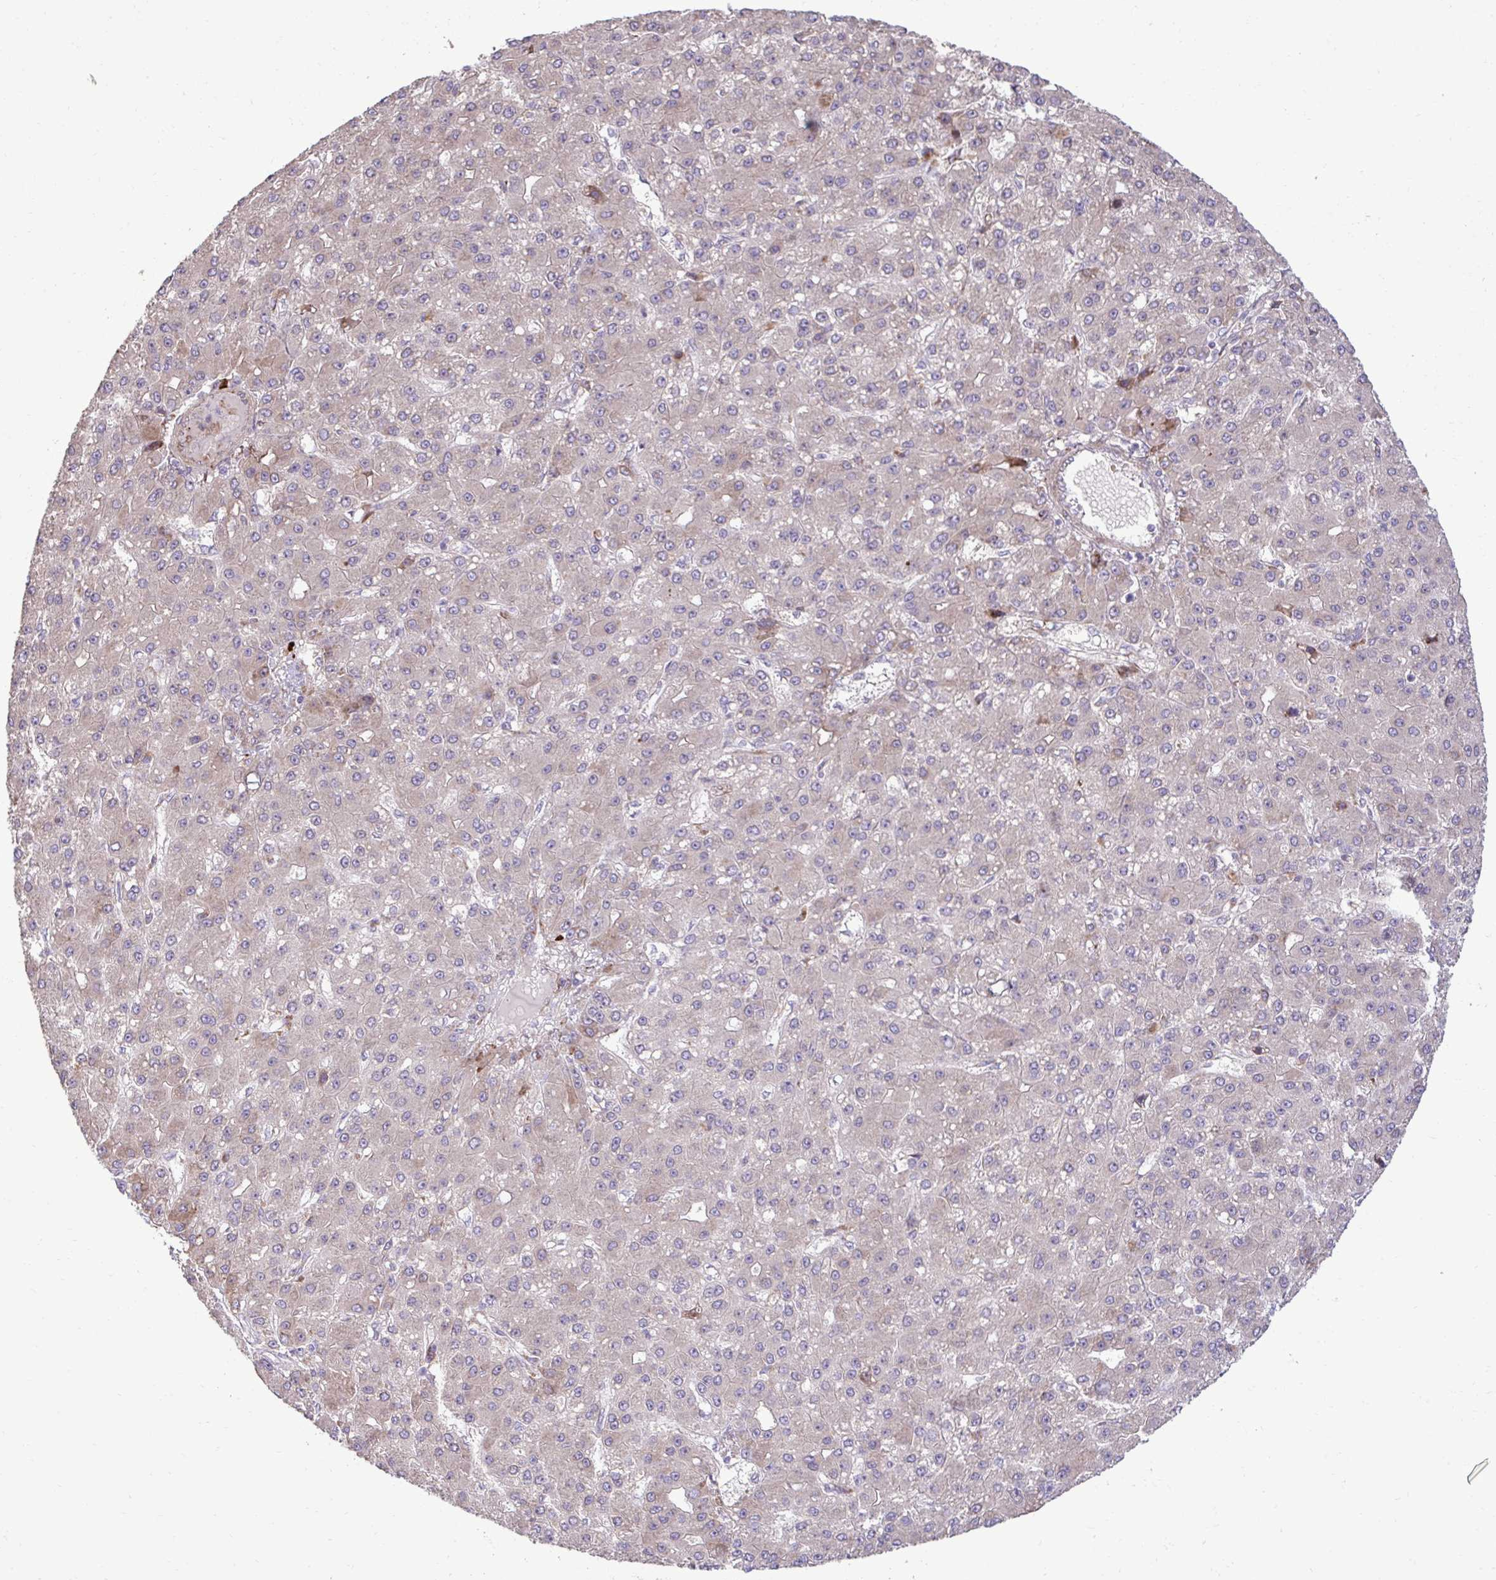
{"staining": {"intensity": "negative", "quantity": "none", "location": "none"}, "tissue": "liver cancer", "cell_type": "Tumor cells", "image_type": "cancer", "snomed": [{"axis": "morphology", "description": "Carcinoma, Hepatocellular, NOS"}, {"axis": "topography", "description": "Liver"}], "caption": "Human liver cancer (hepatocellular carcinoma) stained for a protein using immunohistochemistry reveals no staining in tumor cells.", "gene": "LIMS1", "patient": {"sex": "male", "age": 67}}